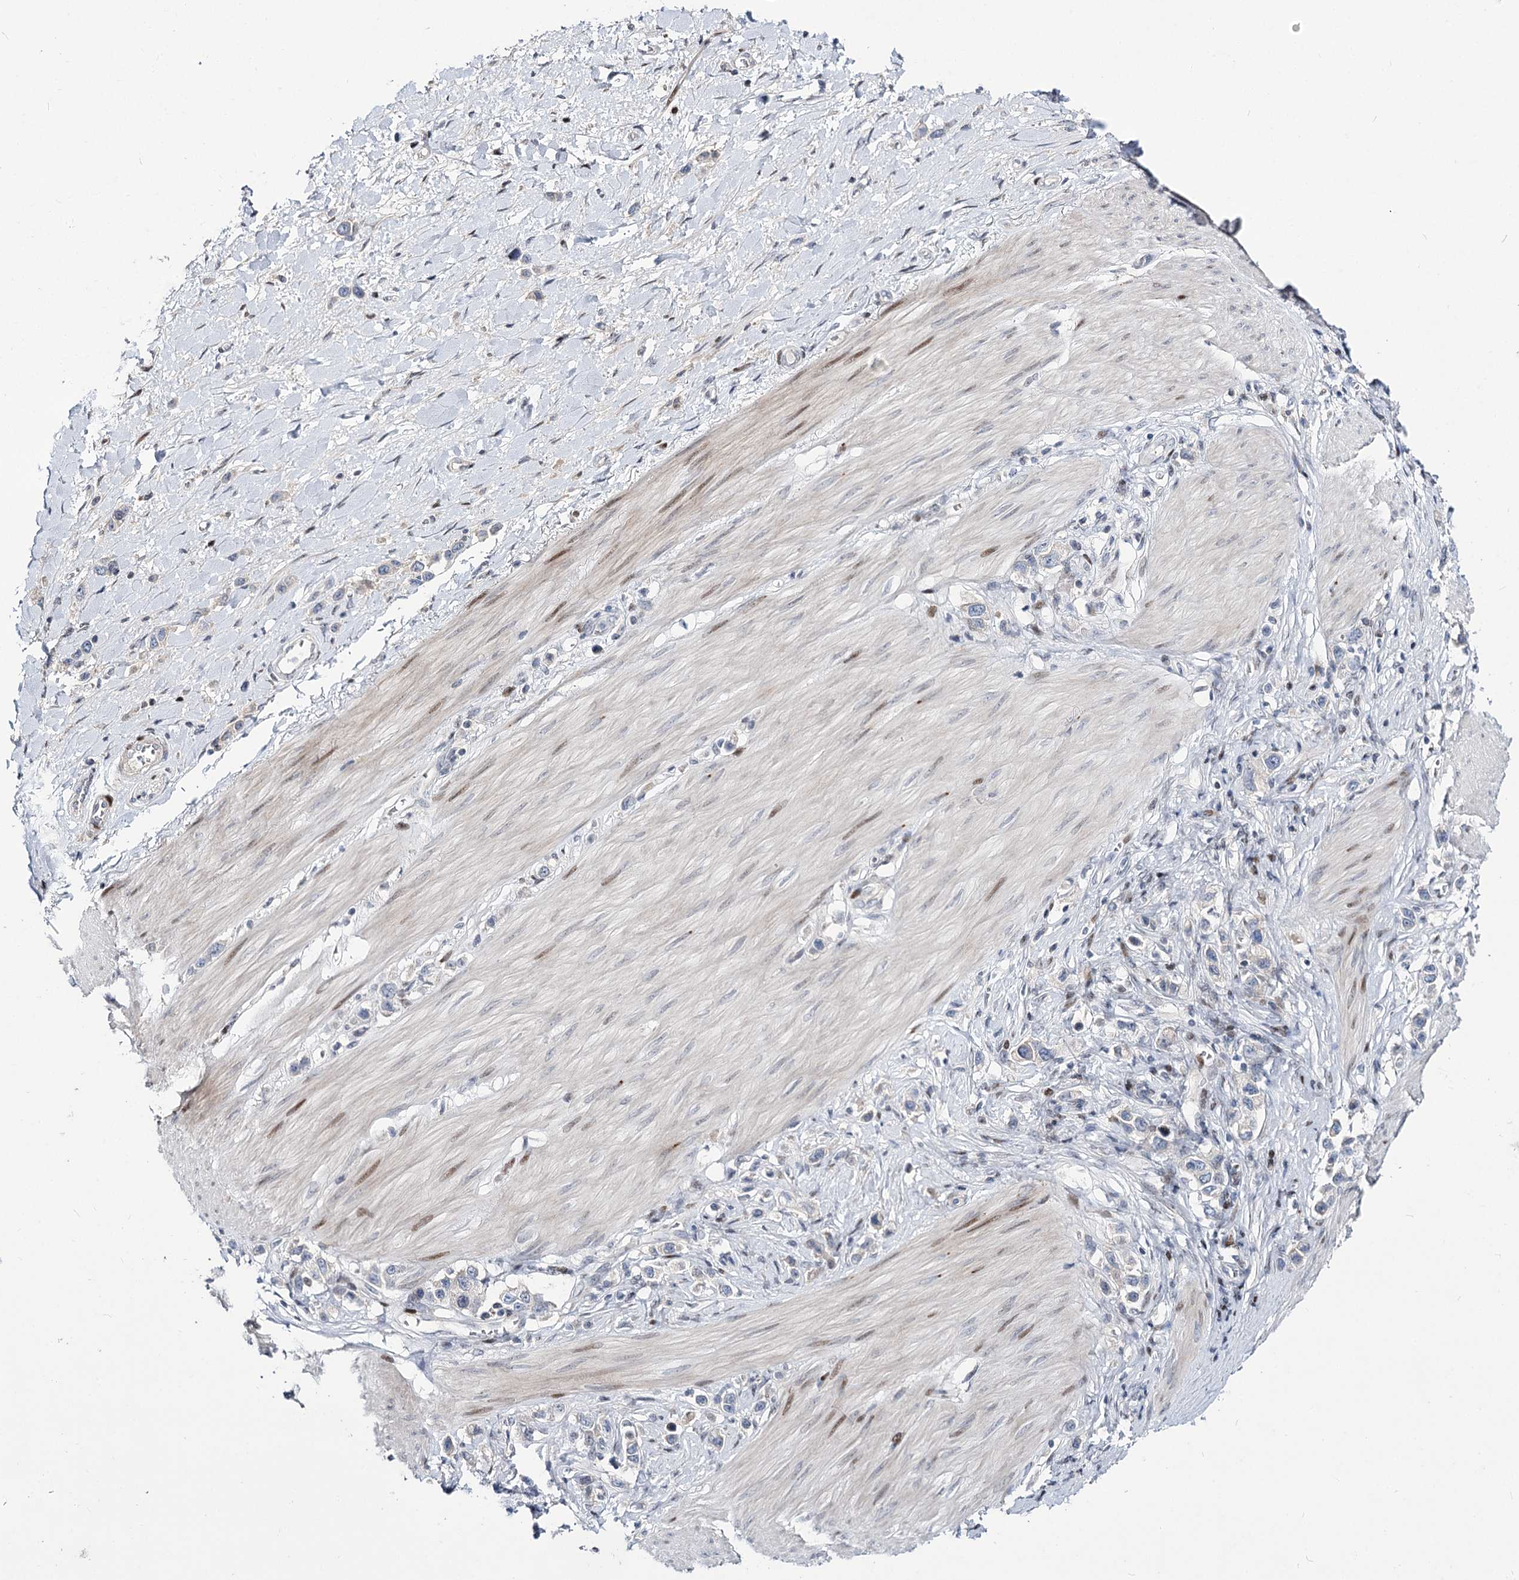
{"staining": {"intensity": "negative", "quantity": "none", "location": "none"}, "tissue": "stomach cancer", "cell_type": "Tumor cells", "image_type": "cancer", "snomed": [{"axis": "morphology", "description": "Normal tissue, NOS"}, {"axis": "morphology", "description": "Adenocarcinoma, NOS"}, {"axis": "topography", "description": "Stomach, upper"}, {"axis": "topography", "description": "Stomach"}], "caption": "DAB (3,3'-diaminobenzidine) immunohistochemical staining of stomach adenocarcinoma demonstrates no significant expression in tumor cells.", "gene": "ITFG2", "patient": {"sex": "female", "age": 65}}